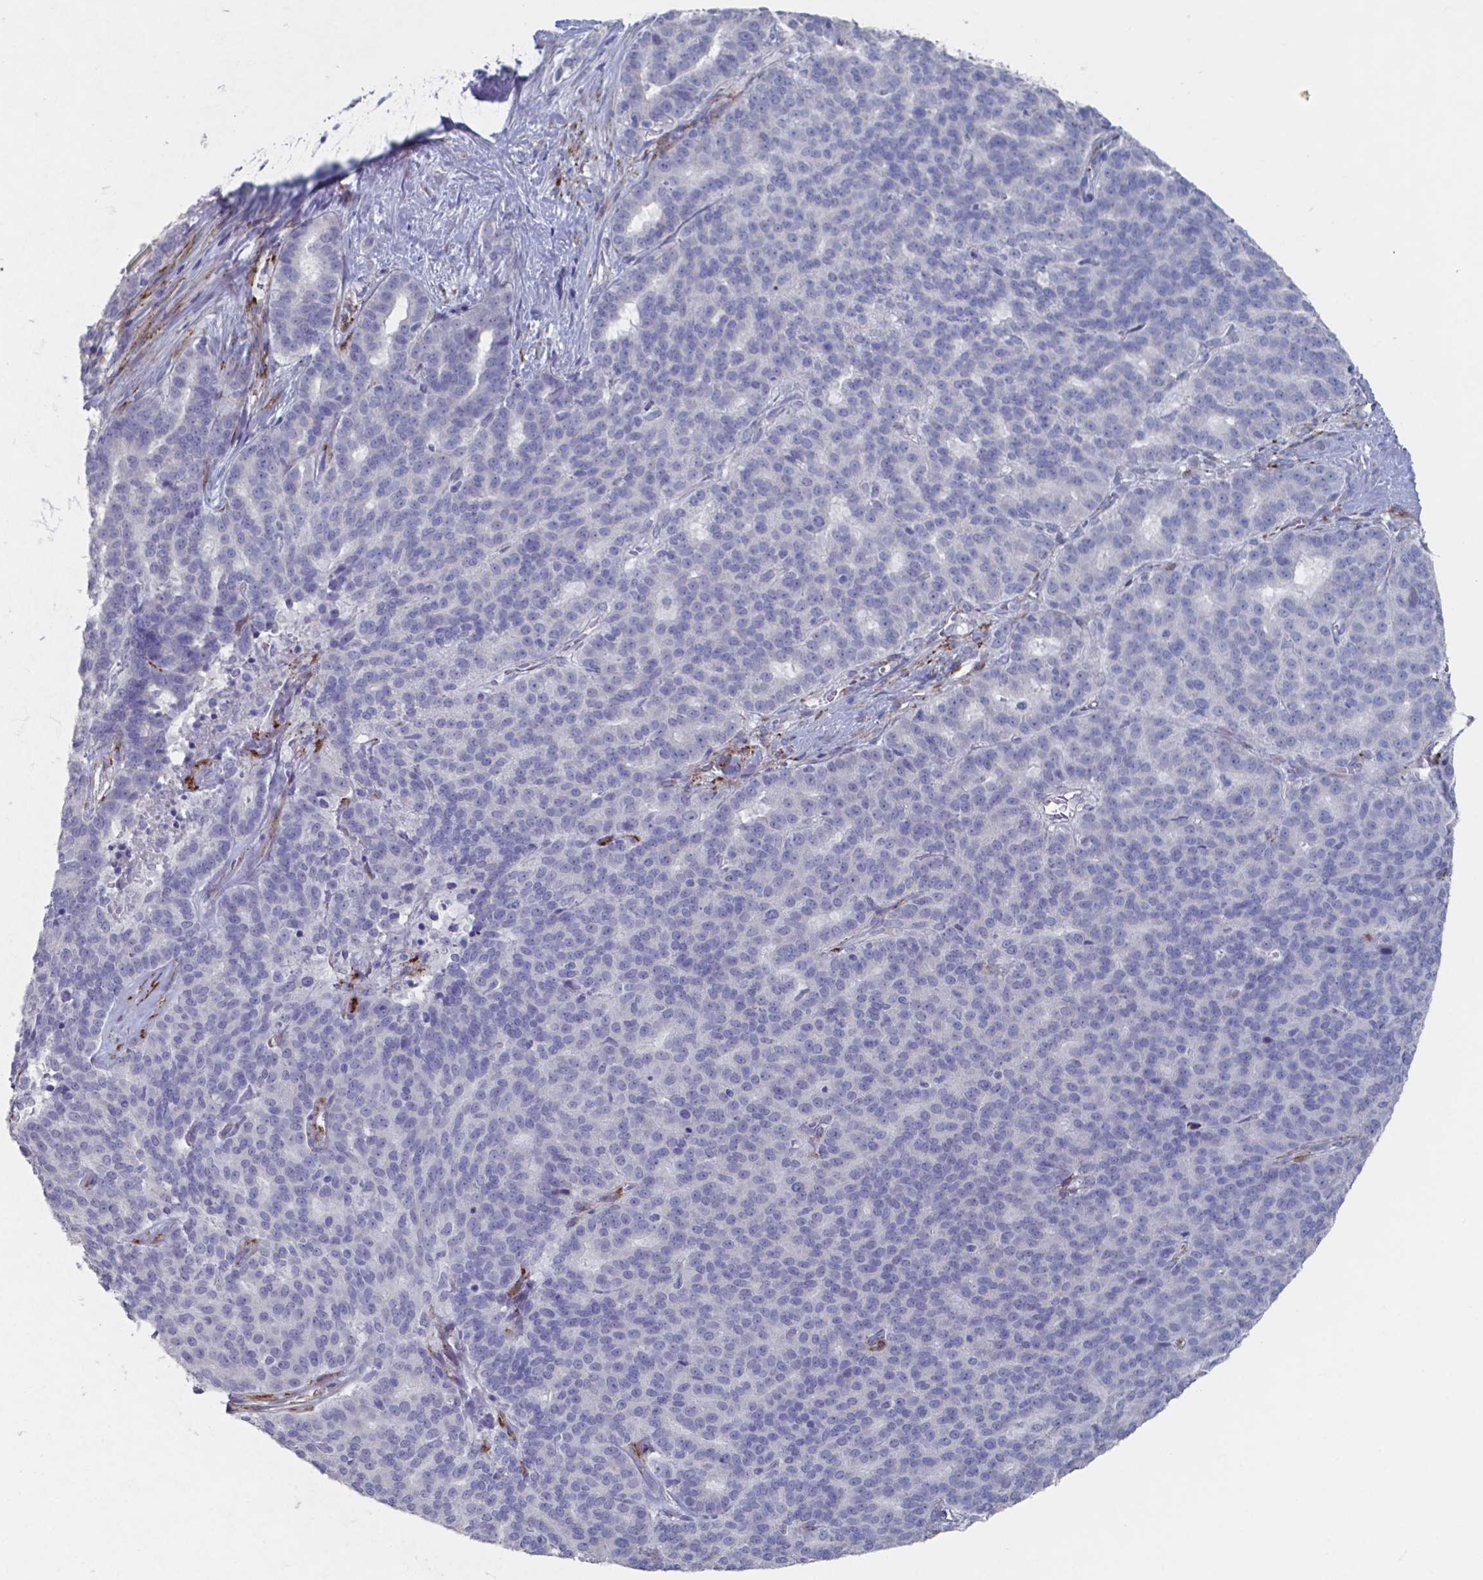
{"staining": {"intensity": "negative", "quantity": "none", "location": "none"}, "tissue": "liver cancer", "cell_type": "Tumor cells", "image_type": "cancer", "snomed": [{"axis": "morphology", "description": "Cholangiocarcinoma"}, {"axis": "topography", "description": "Liver"}], "caption": "Liver cancer (cholangiocarcinoma) was stained to show a protein in brown. There is no significant positivity in tumor cells.", "gene": "PLA2R1", "patient": {"sex": "female", "age": 47}}